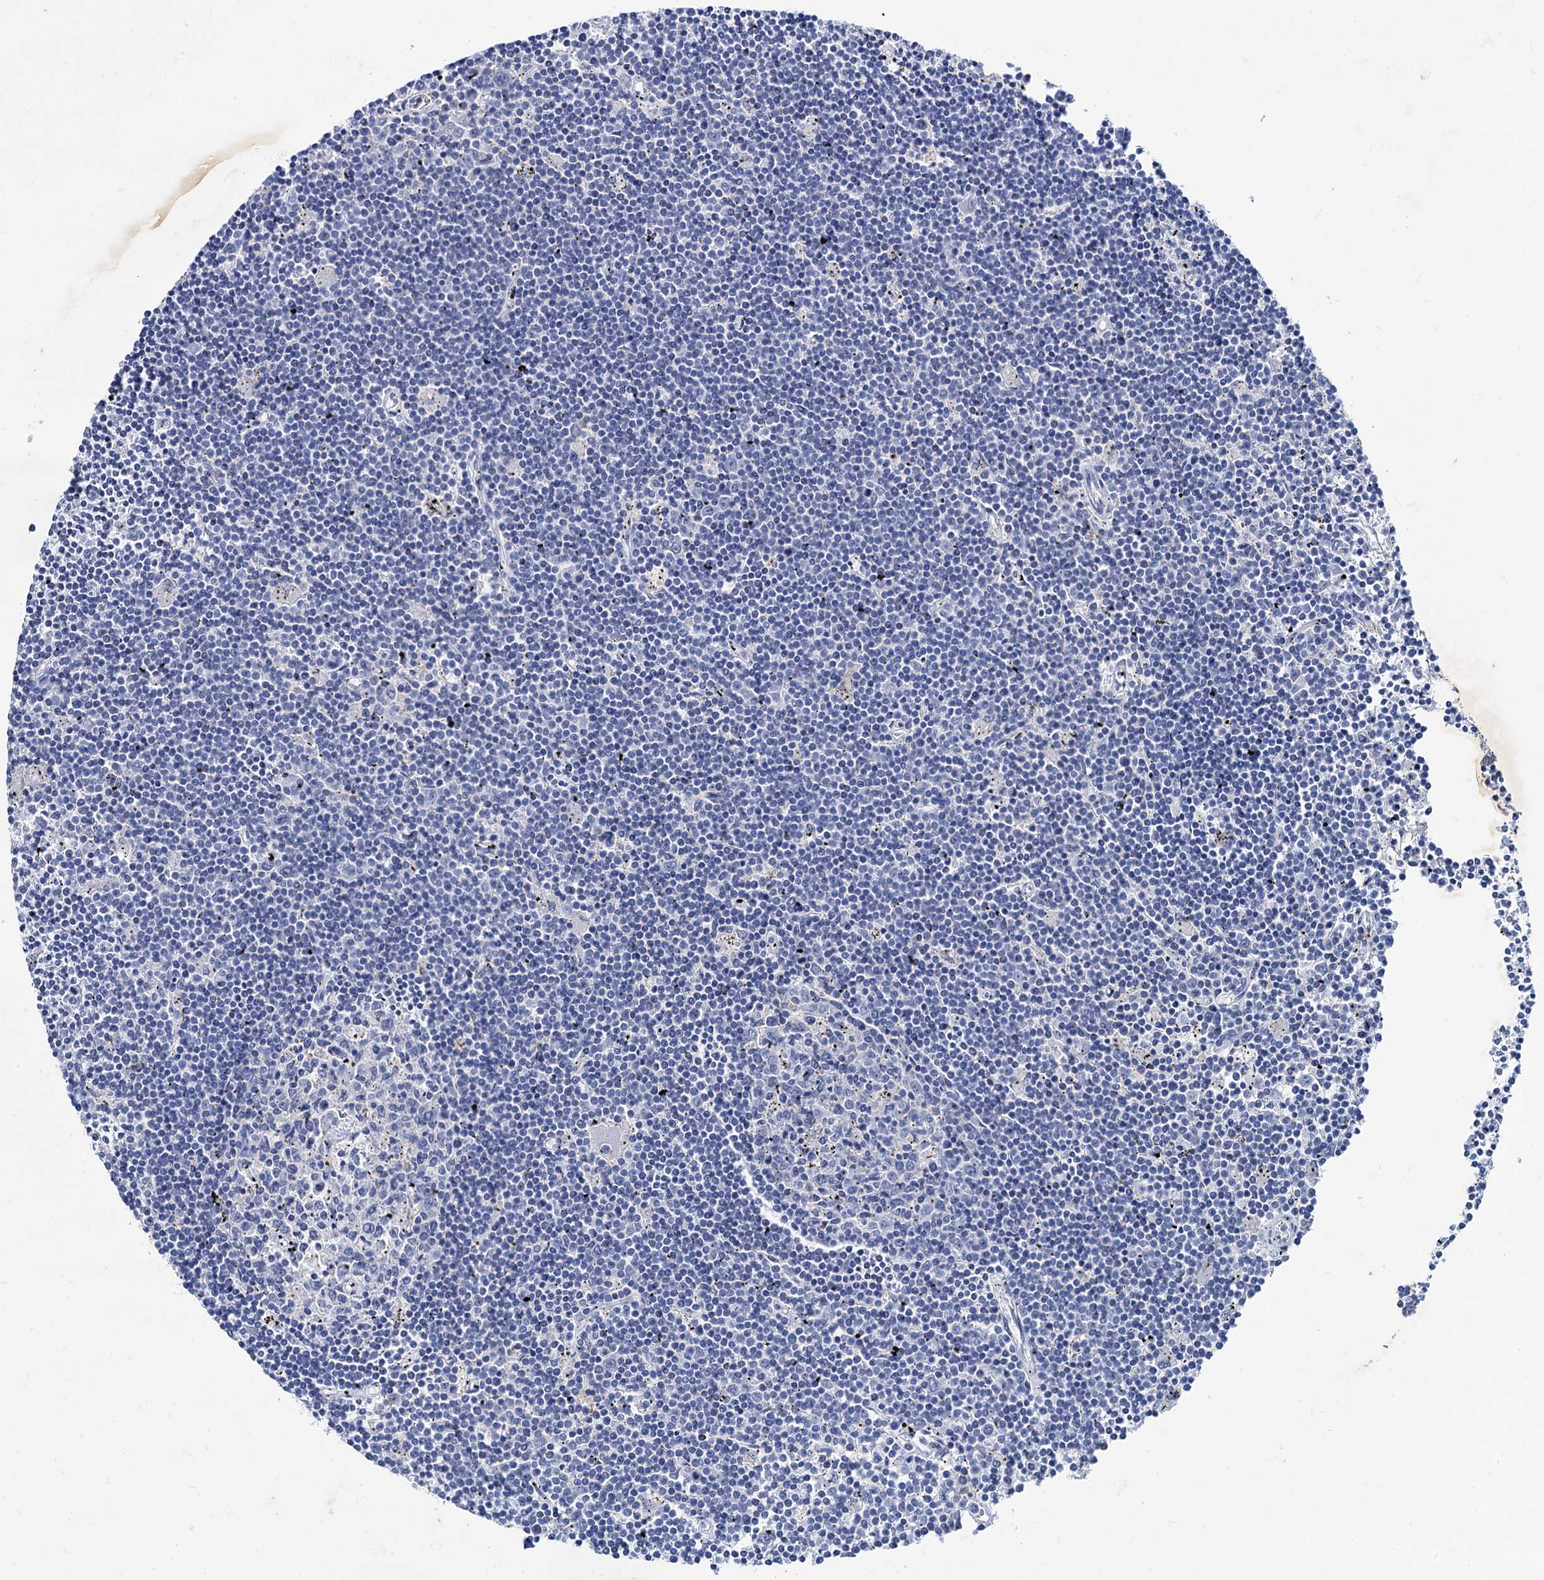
{"staining": {"intensity": "negative", "quantity": "none", "location": "none"}, "tissue": "lymphoma", "cell_type": "Tumor cells", "image_type": "cancer", "snomed": [{"axis": "morphology", "description": "Malignant lymphoma, non-Hodgkin's type, Low grade"}, {"axis": "topography", "description": "Spleen"}], "caption": "DAB immunohistochemical staining of lymphoma exhibits no significant expression in tumor cells.", "gene": "TMEM72", "patient": {"sex": "male", "age": 76}}